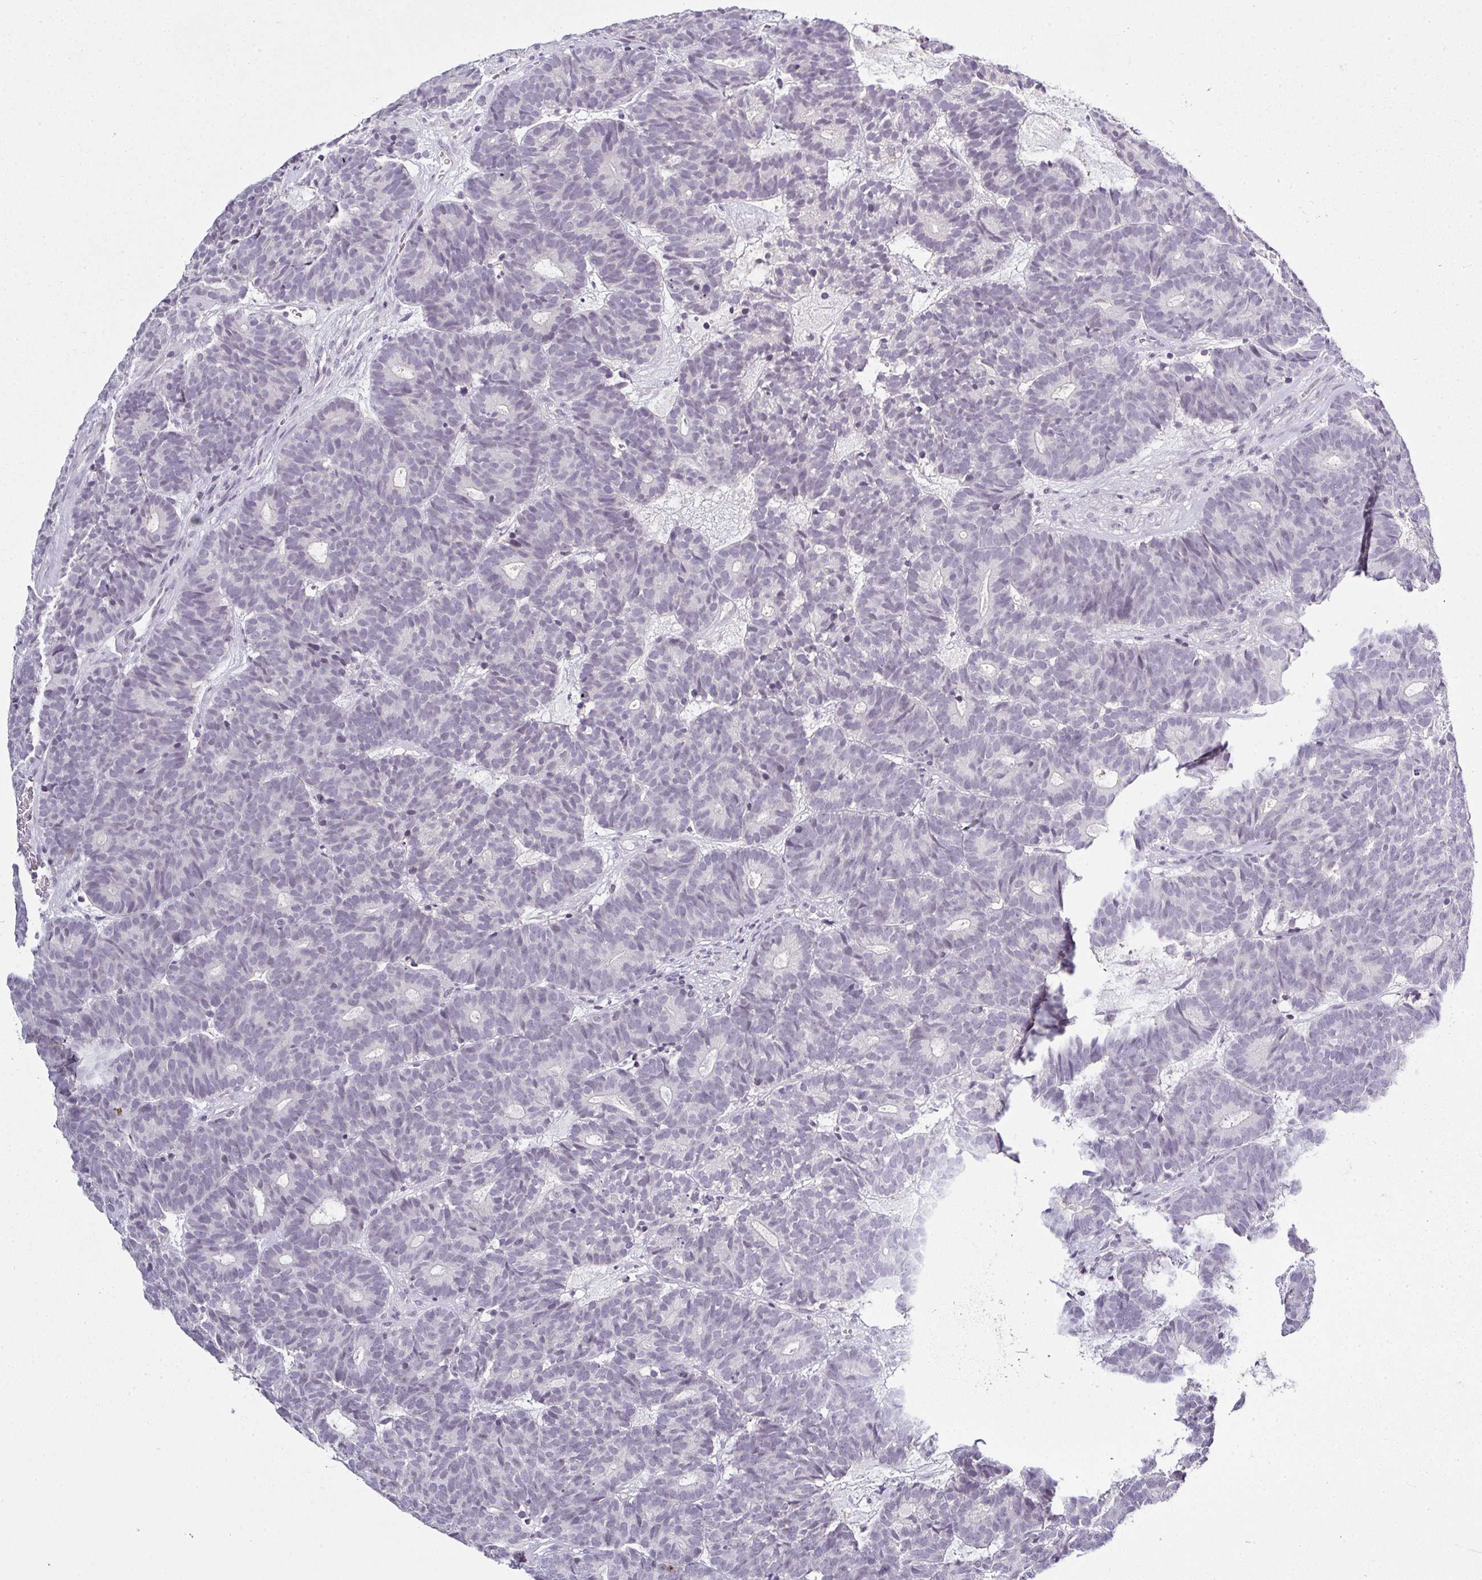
{"staining": {"intensity": "negative", "quantity": "none", "location": "none"}, "tissue": "head and neck cancer", "cell_type": "Tumor cells", "image_type": "cancer", "snomed": [{"axis": "morphology", "description": "Adenocarcinoma, NOS"}, {"axis": "topography", "description": "Head-Neck"}], "caption": "Tumor cells show no significant staining in adenocarcinoma (head and neck). The staining is performed using DAB brown chromogen with nuclei counter-stained in using hematoxylin.", "gene": "SERPINB3", "patient": {"sex": "female", "age": 81}}